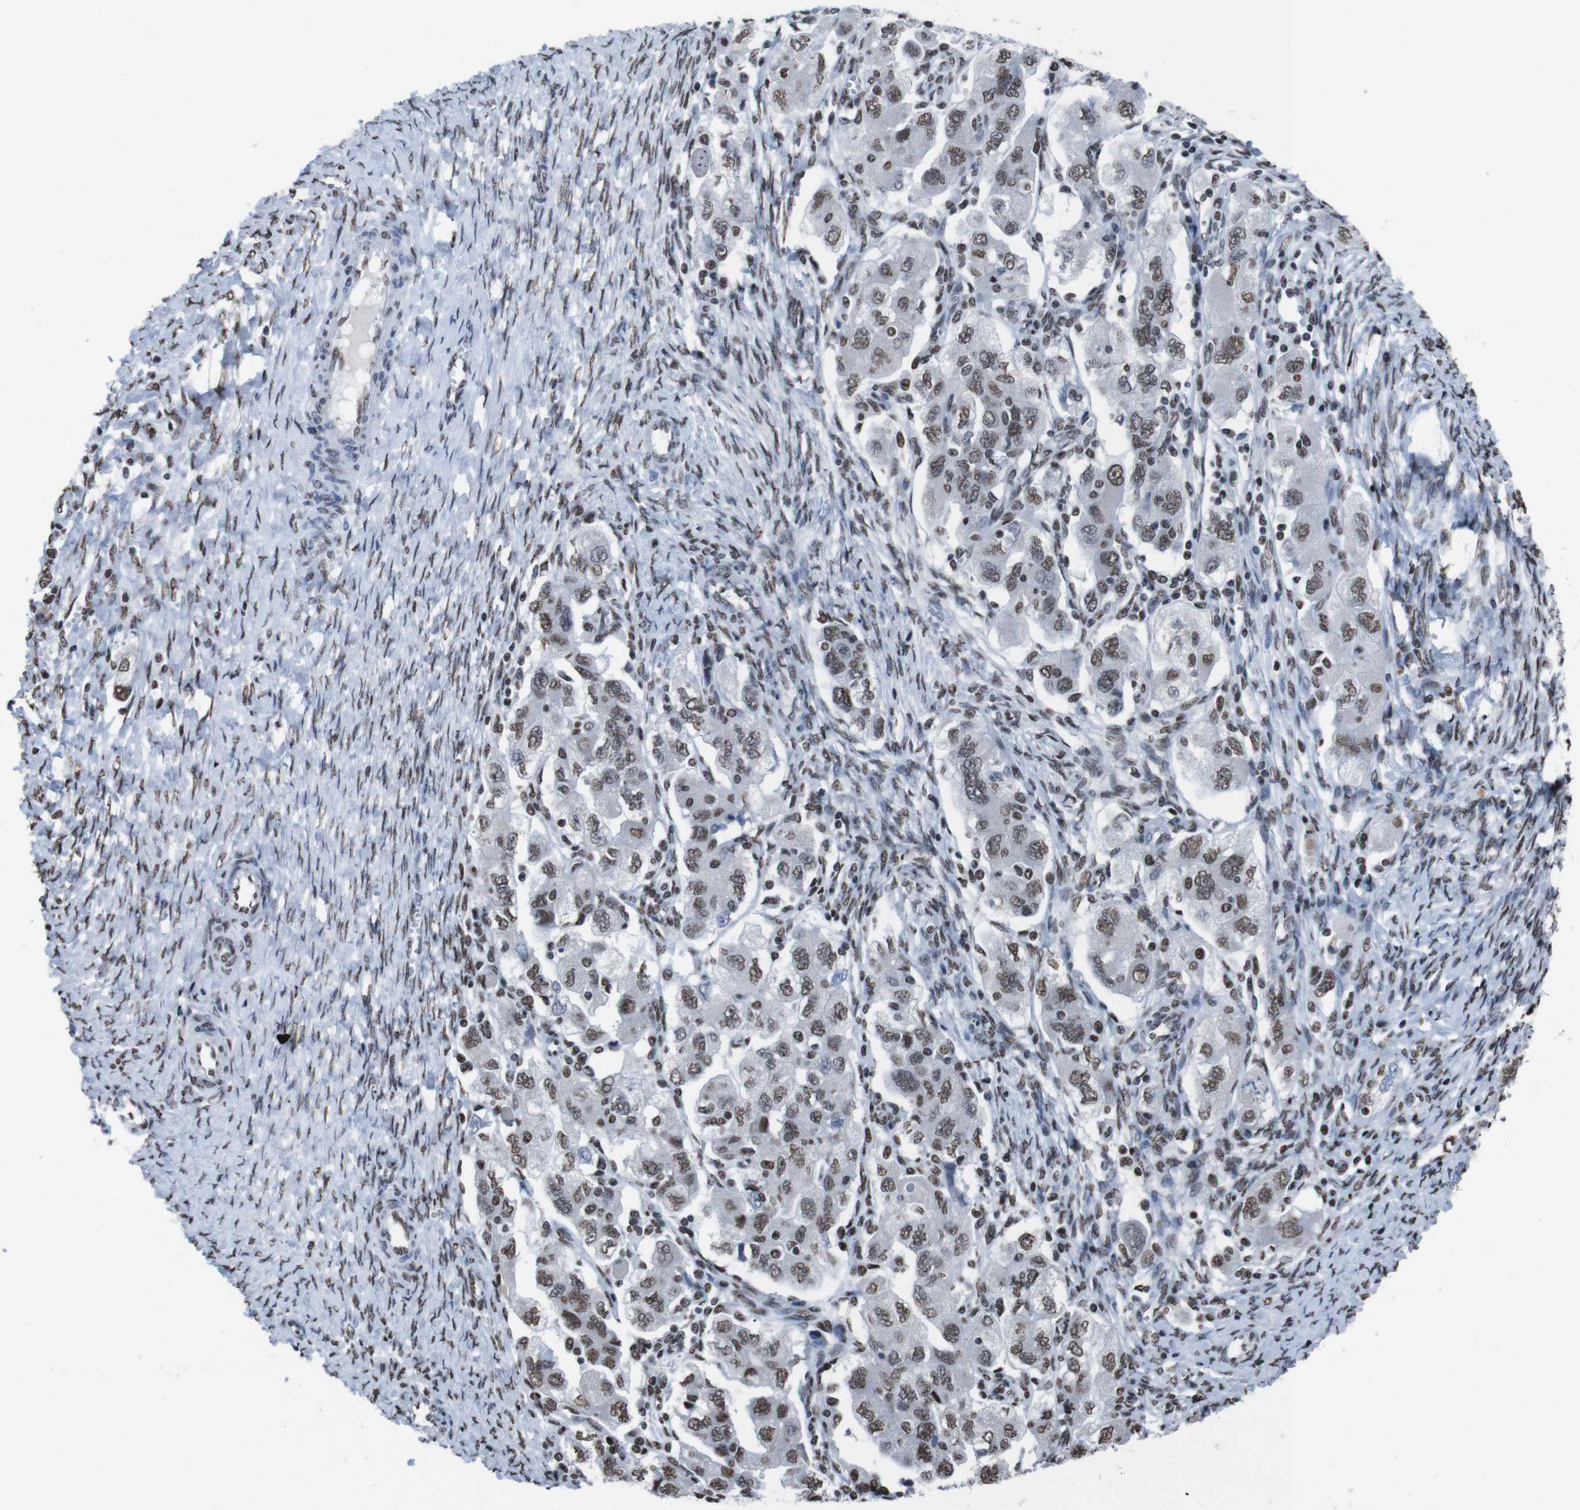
{"staining": {"intensity": "moderate", "quantity": ">75%", "location": "nuclear"}, "tissue": "ovarian cancer", "cell_type": "Tumor cells", "image_type": "cancer", "snomed": [{"axis": "morphology", "description": "Carcinoma, NOS"}, {"axis": "morphology", "description": "Cystadenocarcinoma, serous, NOS"}, {"axis": "topography", "description": "Ovary"}], "caption": "Brown immunohistochemical staining in human ovarian cancer displays moderate nuclear expression in approximately >75% of tumor cells.", "gene": "PIP4P2", "patient": {"sex": "female", "age": 69}}